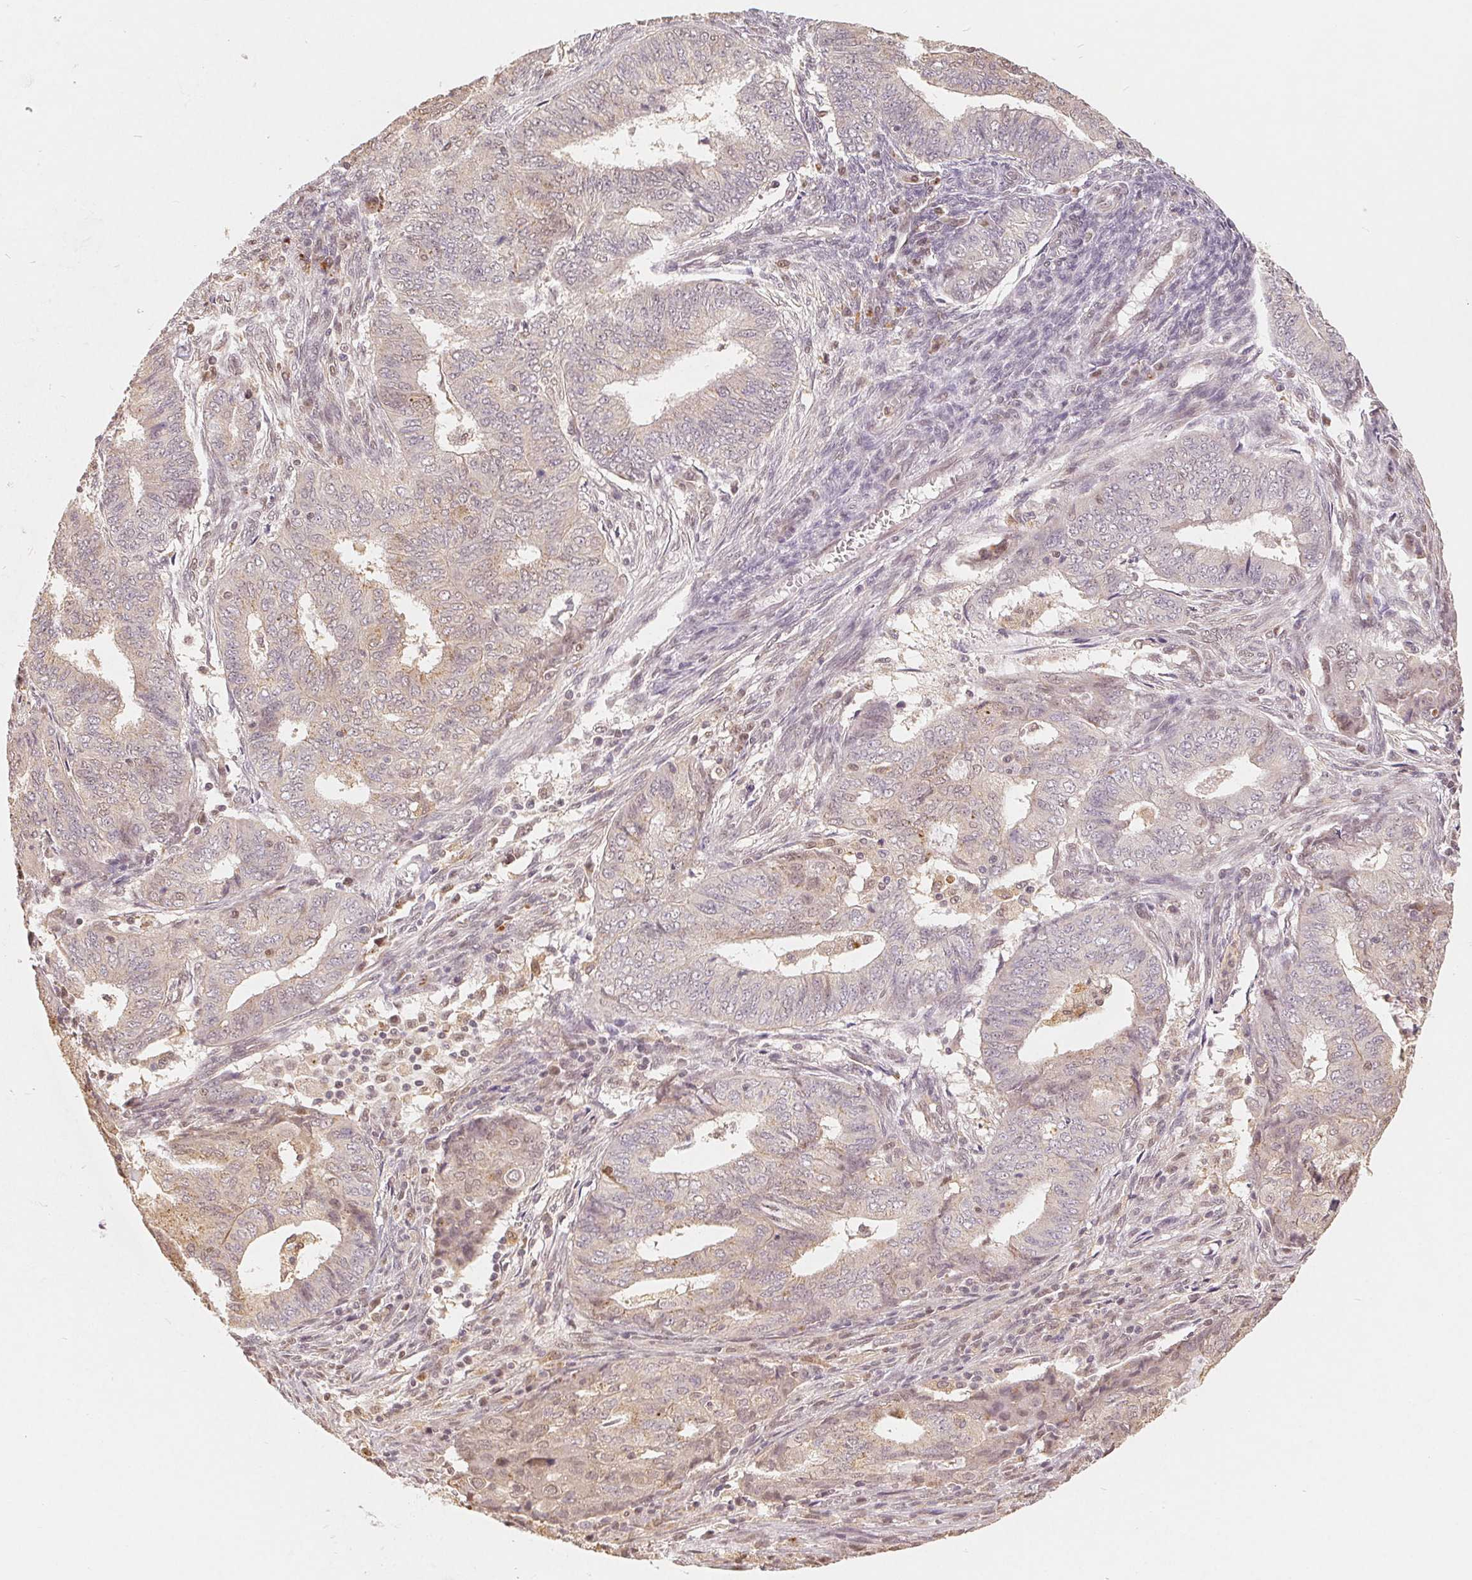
{"staining": {"intensity": "weak", "quantity": "<25%", "location": "cytoplasmic/membranous"}, "tissue": "endometrial cancer", "cell_type": "Tumor cells", "image_type": "cancer", "snomed": [{"axis": "morphology", "description": "Adenocarcinoma, NOS"}, {"axis": "topography", "description": "Endometrium"}], "caption": "Tumor cells are negative for brown protein staining in endometrial cancer (adenocarcinoma). The staining is performed using DAB brown chromogen with nuclei counter-stained in using hematoxylin.", "gene": "GUSB", "patient": {"sex": "female", "age": 62}}